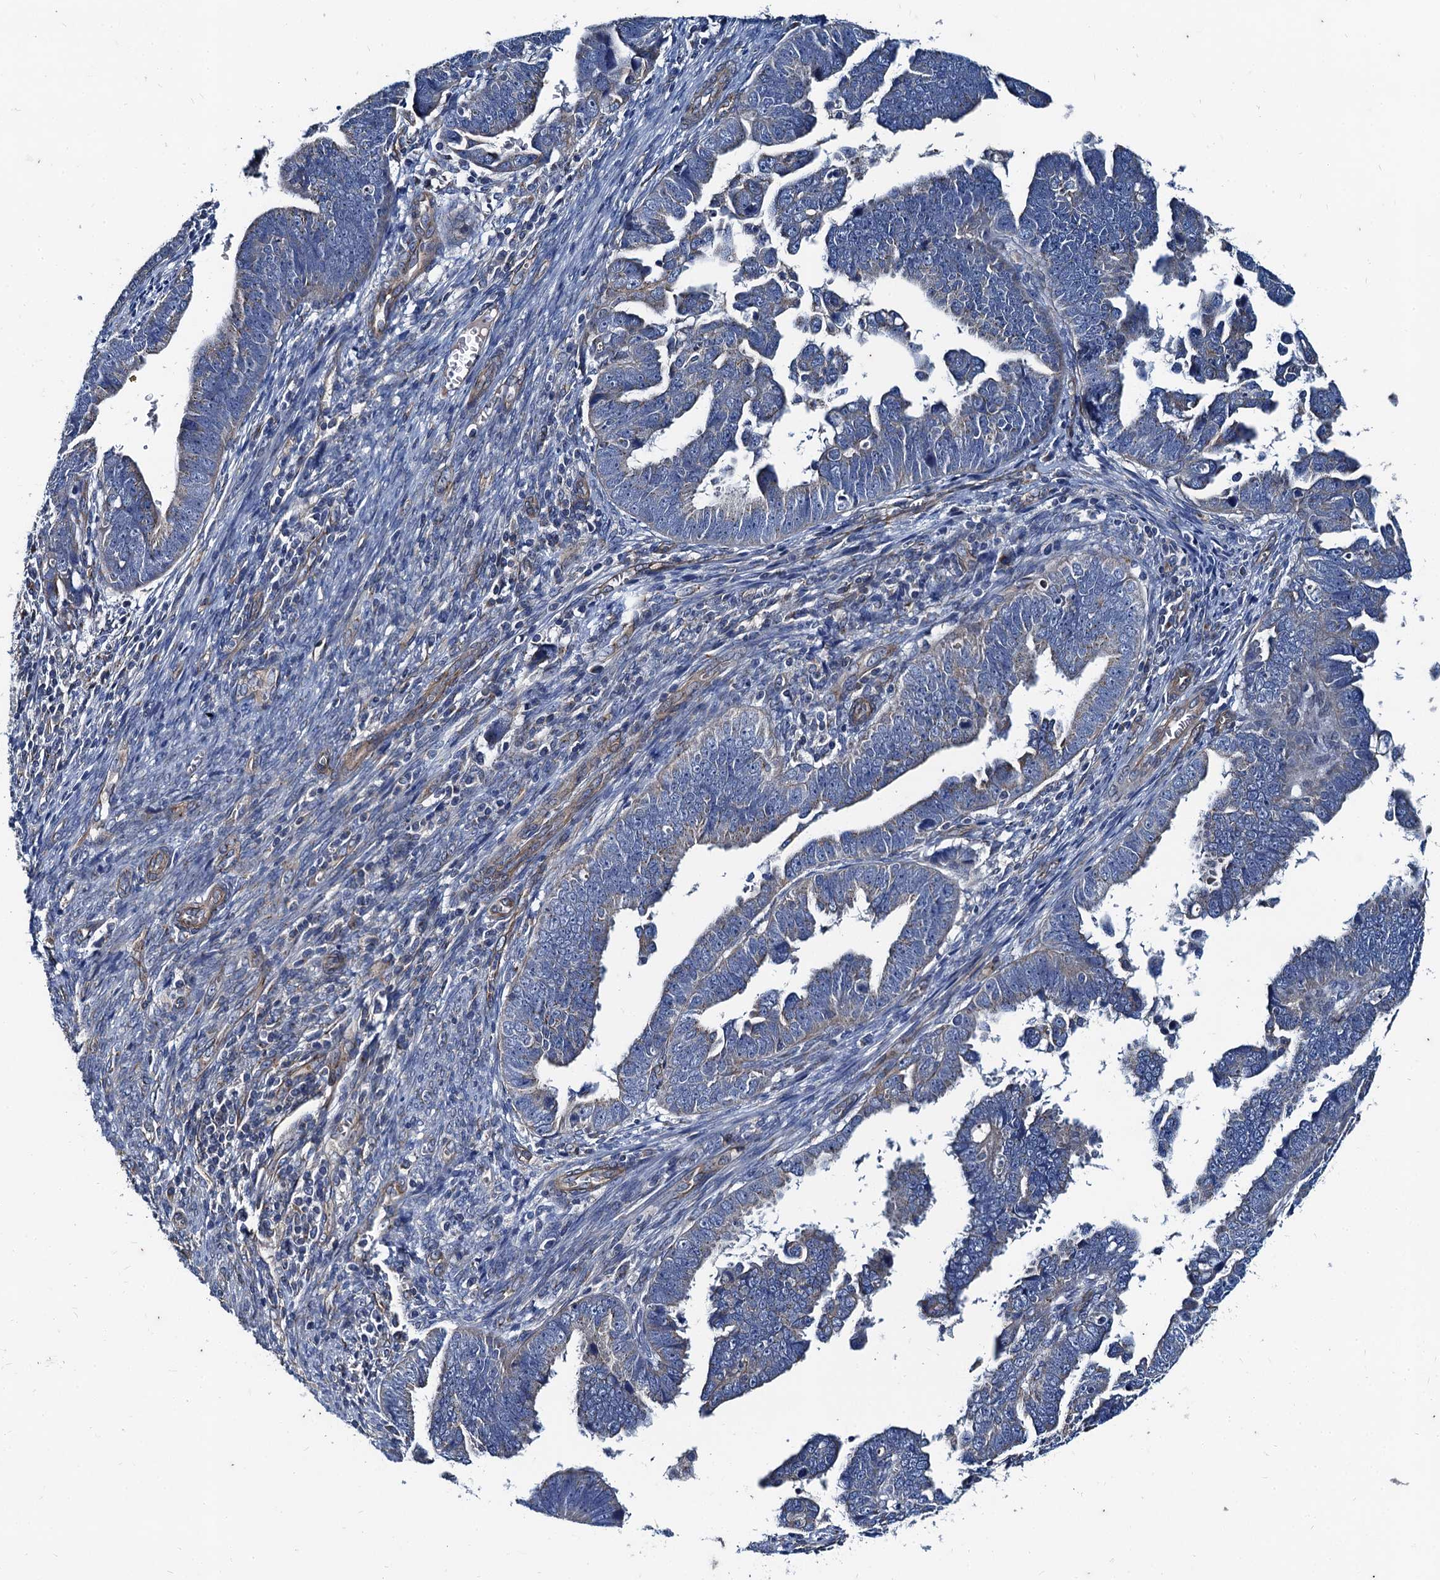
{"staining": {"intensity": "negative", "quantity": "none", "location": "none"}, "tissue": "endometrial cancer", "cell_type": "Tumor cells", "image_type": "cancer", "snomed": [{"axis": "morphology", "description": "Adenocarcinoma, NOS"}, {"axis": "topography", "description": "Endometrium"}], "caption": "Immunohistochemistry (IHC) histopathology image of adenocarcinoma (endometrial) stained for a protein (brown), which displays no staining in tumor cells.", "gene": "NGRN", "patient": {"sex": "female", "age": 75}}